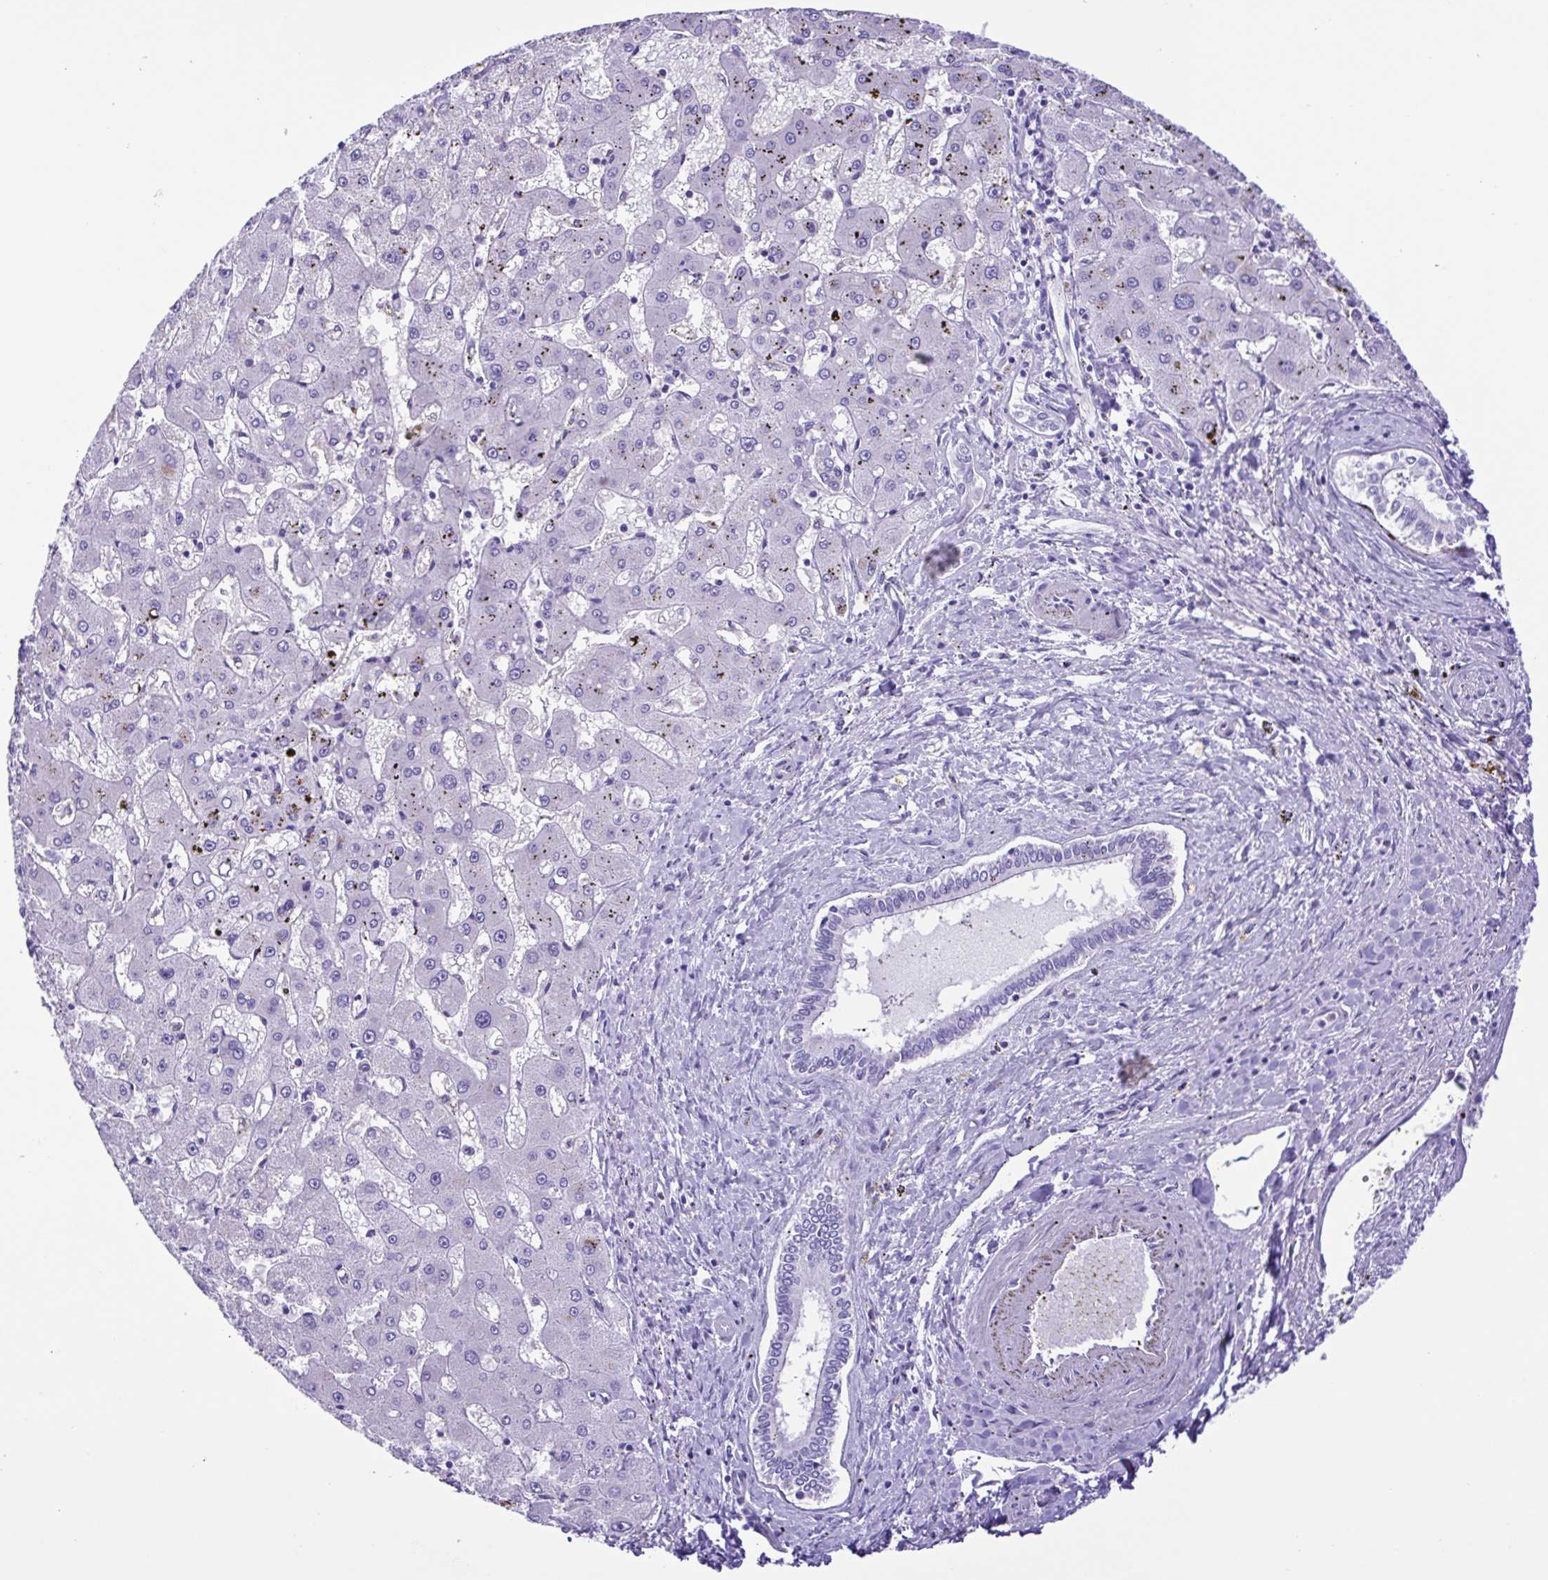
{"staining": {"intensity": "negative", "quantity": "none", "location": "none"}, "tissue": "liver cancer", "cell_type": "Tumor cells", "image_type": "cancer", "snomed": [{"axis": "morphology", "description": "Carcinoma, Hepatocellular, NOS"}, {"axis": "topography", "description": "Liver"}], "caption": "Tumor cells are negative for brown protein staining in liver hepatocellular carcinoma.", "gene": "ISM2", "patient": {"sex": "male", "age": 67}}